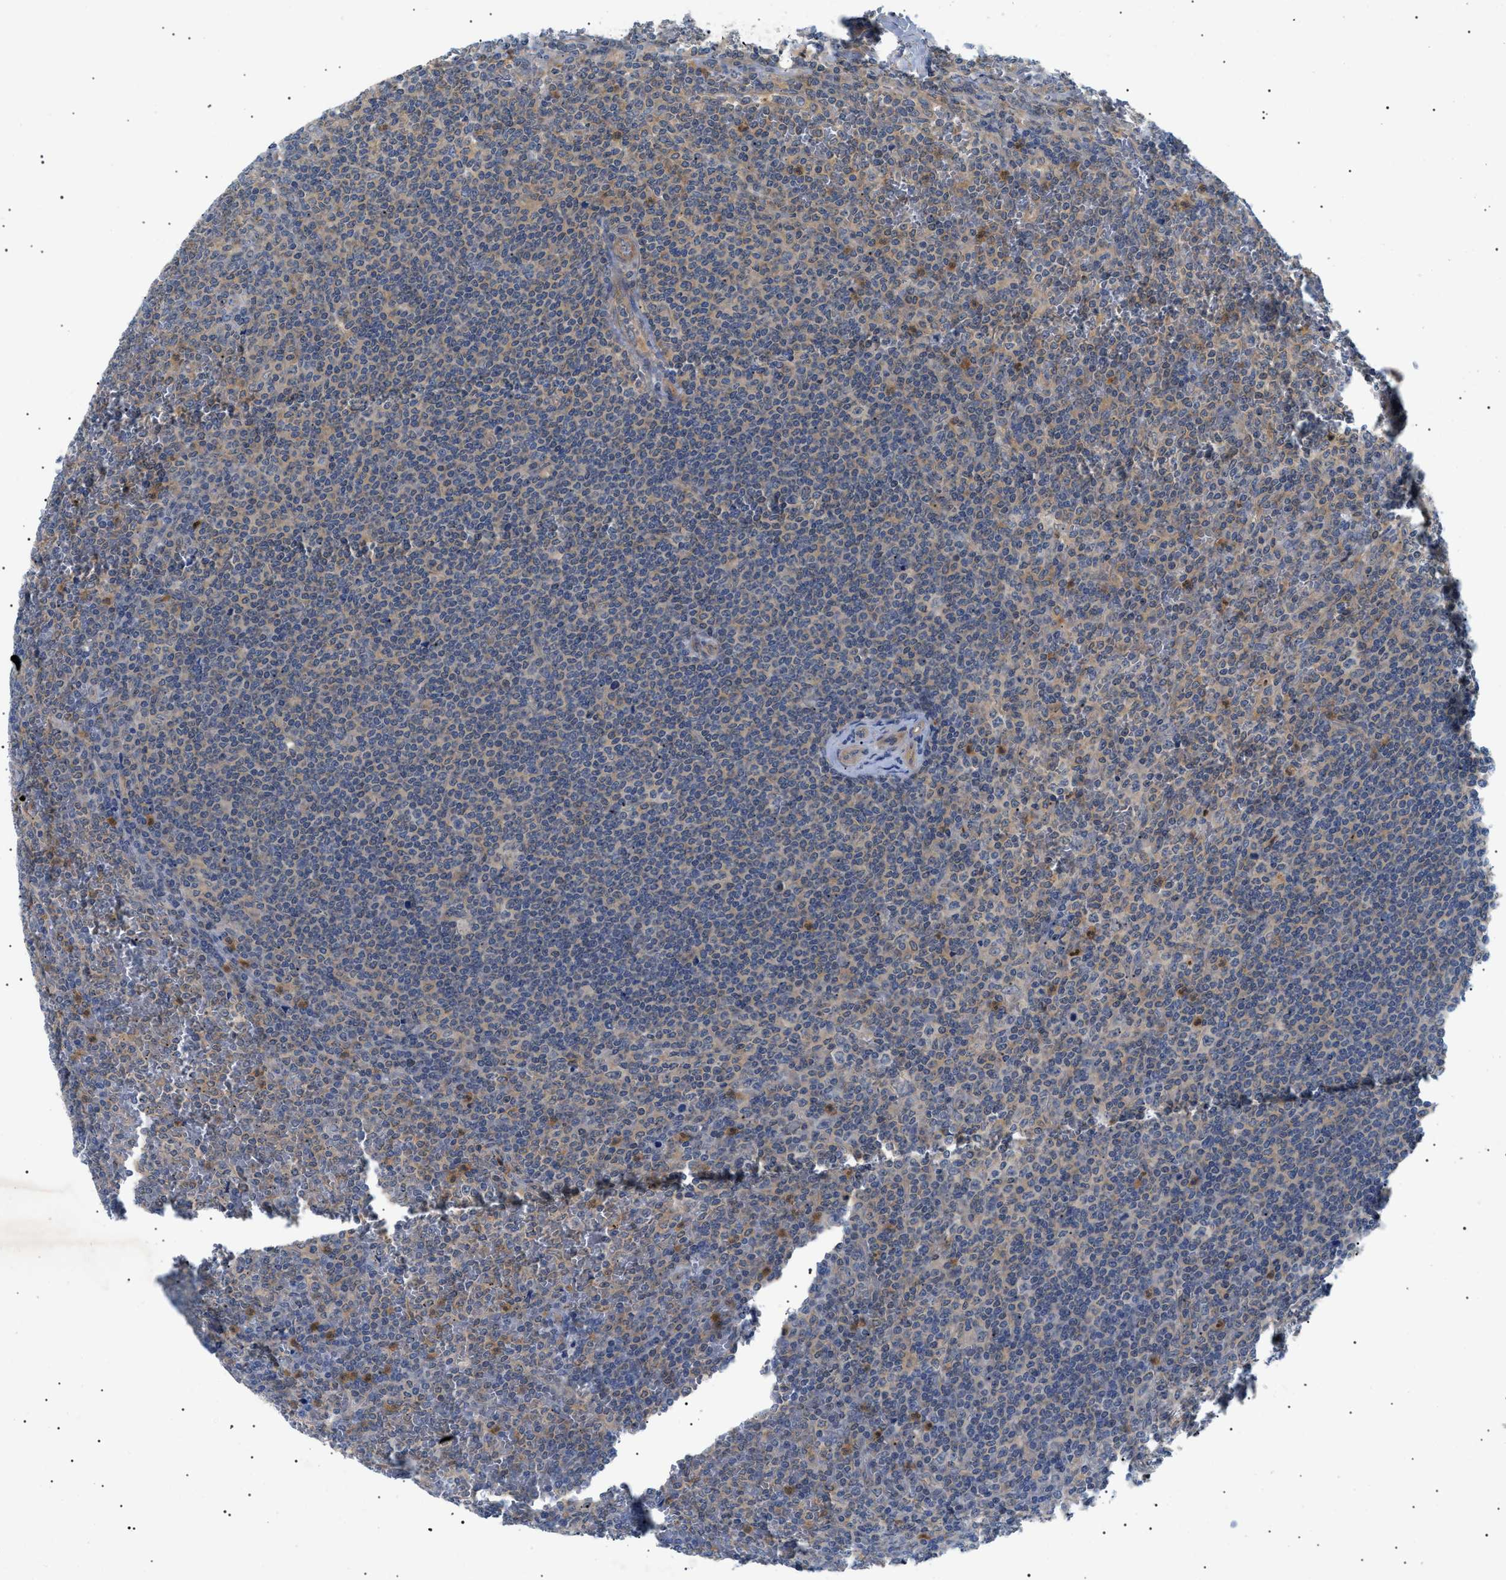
{"staining": {"intensity": "weak", "quantity": "25%-75%", "location": "cytoplasmic/membranous"}, "tissue": "lymphoma", "cell_type": "Tumor cells", "image_type": "cancer", "snomed": [{"axis": "morphology", "description": "Malignant lymphoma, non-Hodgkin's type, Low grade"}, {"axis": "topography", "description": "Spleen"}], "caption": "Tumor cells reveal low levels of weak cytoplasmic/membranous staining in about 25%-75% of cells in lymphoma.", "gene": "RIPK1", "patient": {"sex": "female", "age": 19}}